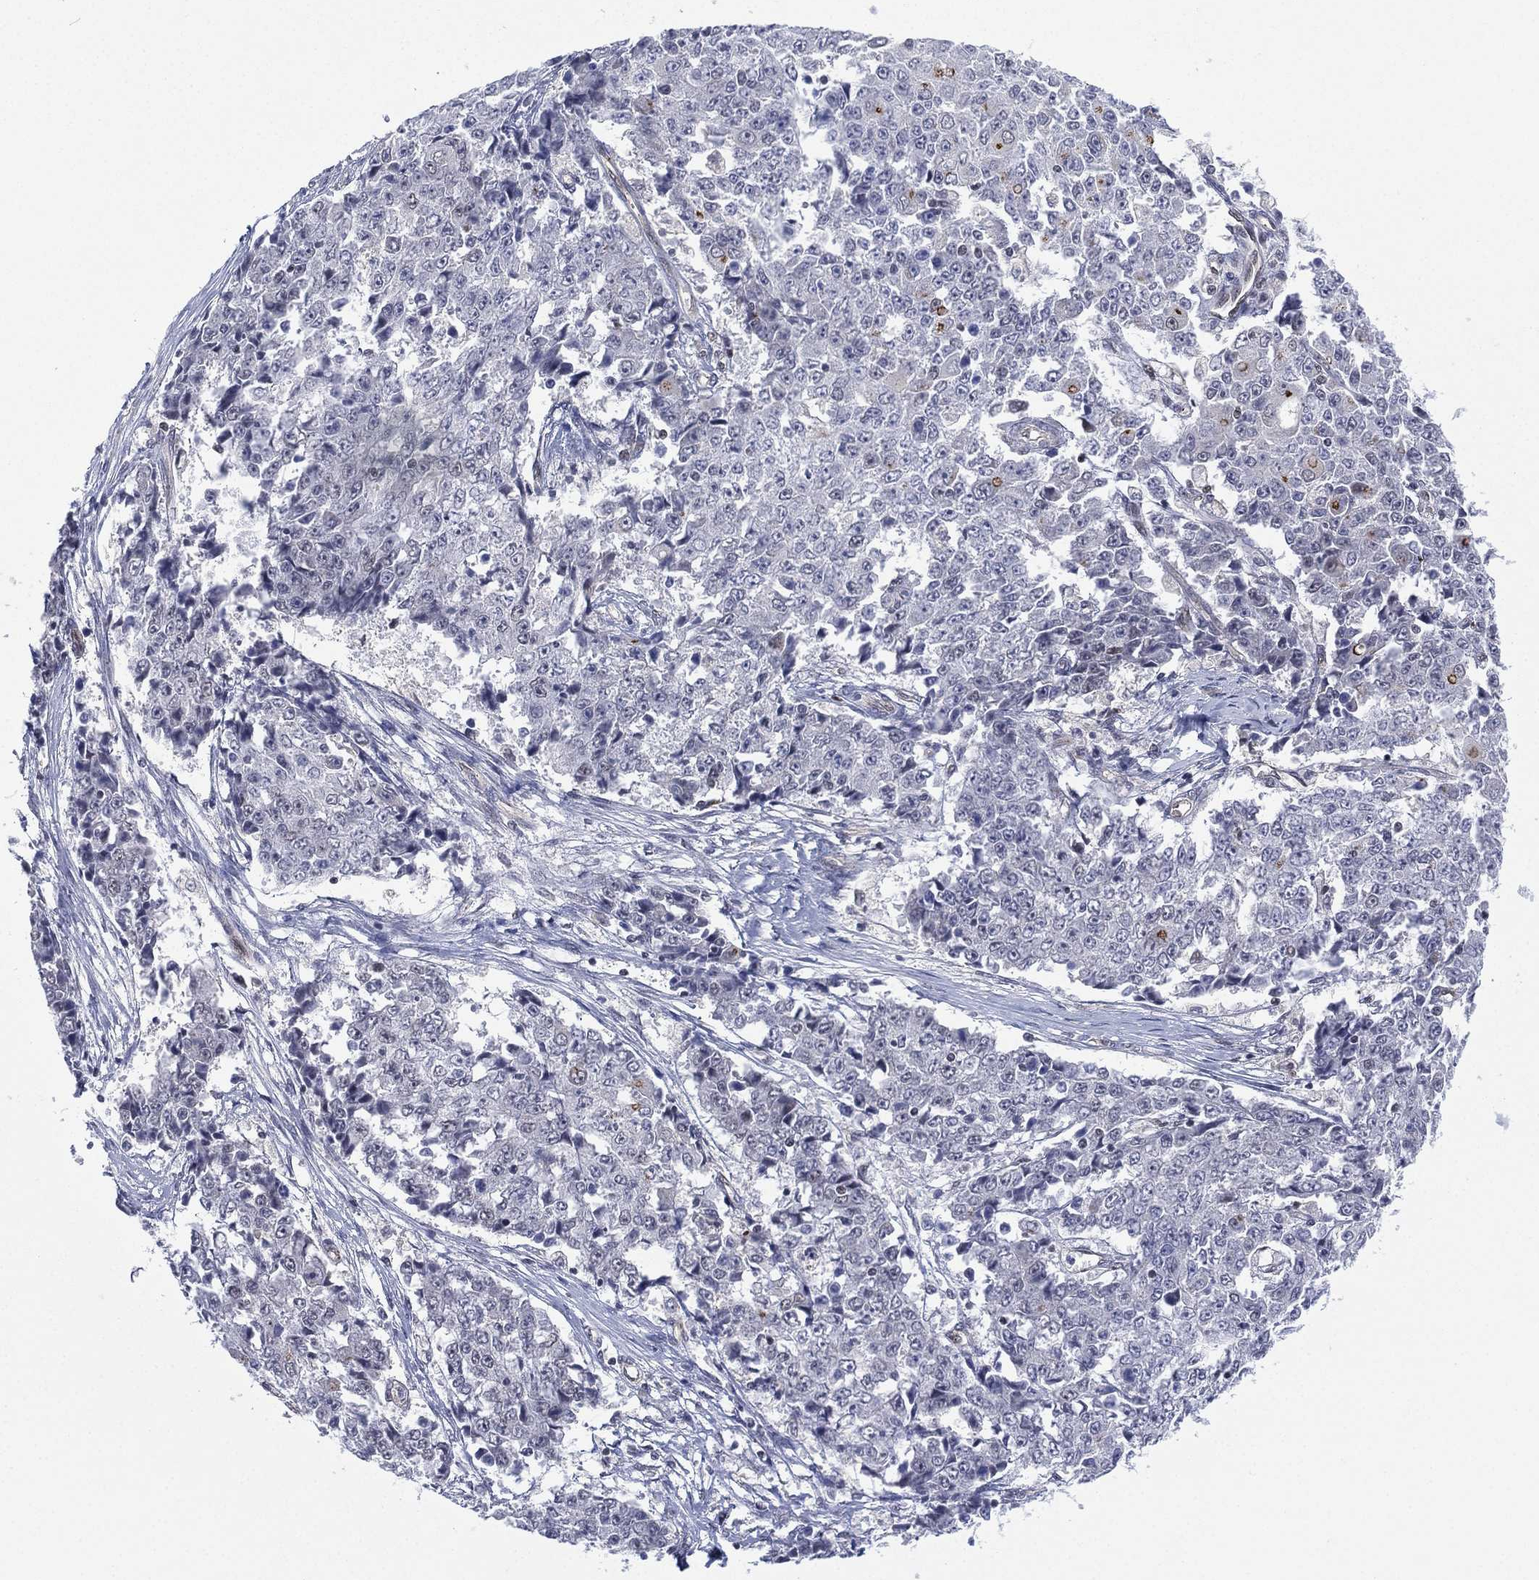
{"staining": {"intensity": "negative", "quantity": "none", "location": "none"}, "tissue": "ovarian cancer", "cell_type": "Tumor cells", "image_type": "cancer", "snomed": [{"axis": "morphology", "description": "Carcinoma, endometroid"}, {"axis": "topography", "description": "Ovary"}], "caption": "Ovarian endometroid carcinoma was stained to show a protein in brown. There is no significant staining in tumor cells.", "gene": "GSE1", "patient": {"sex": "female", "age": 42}}